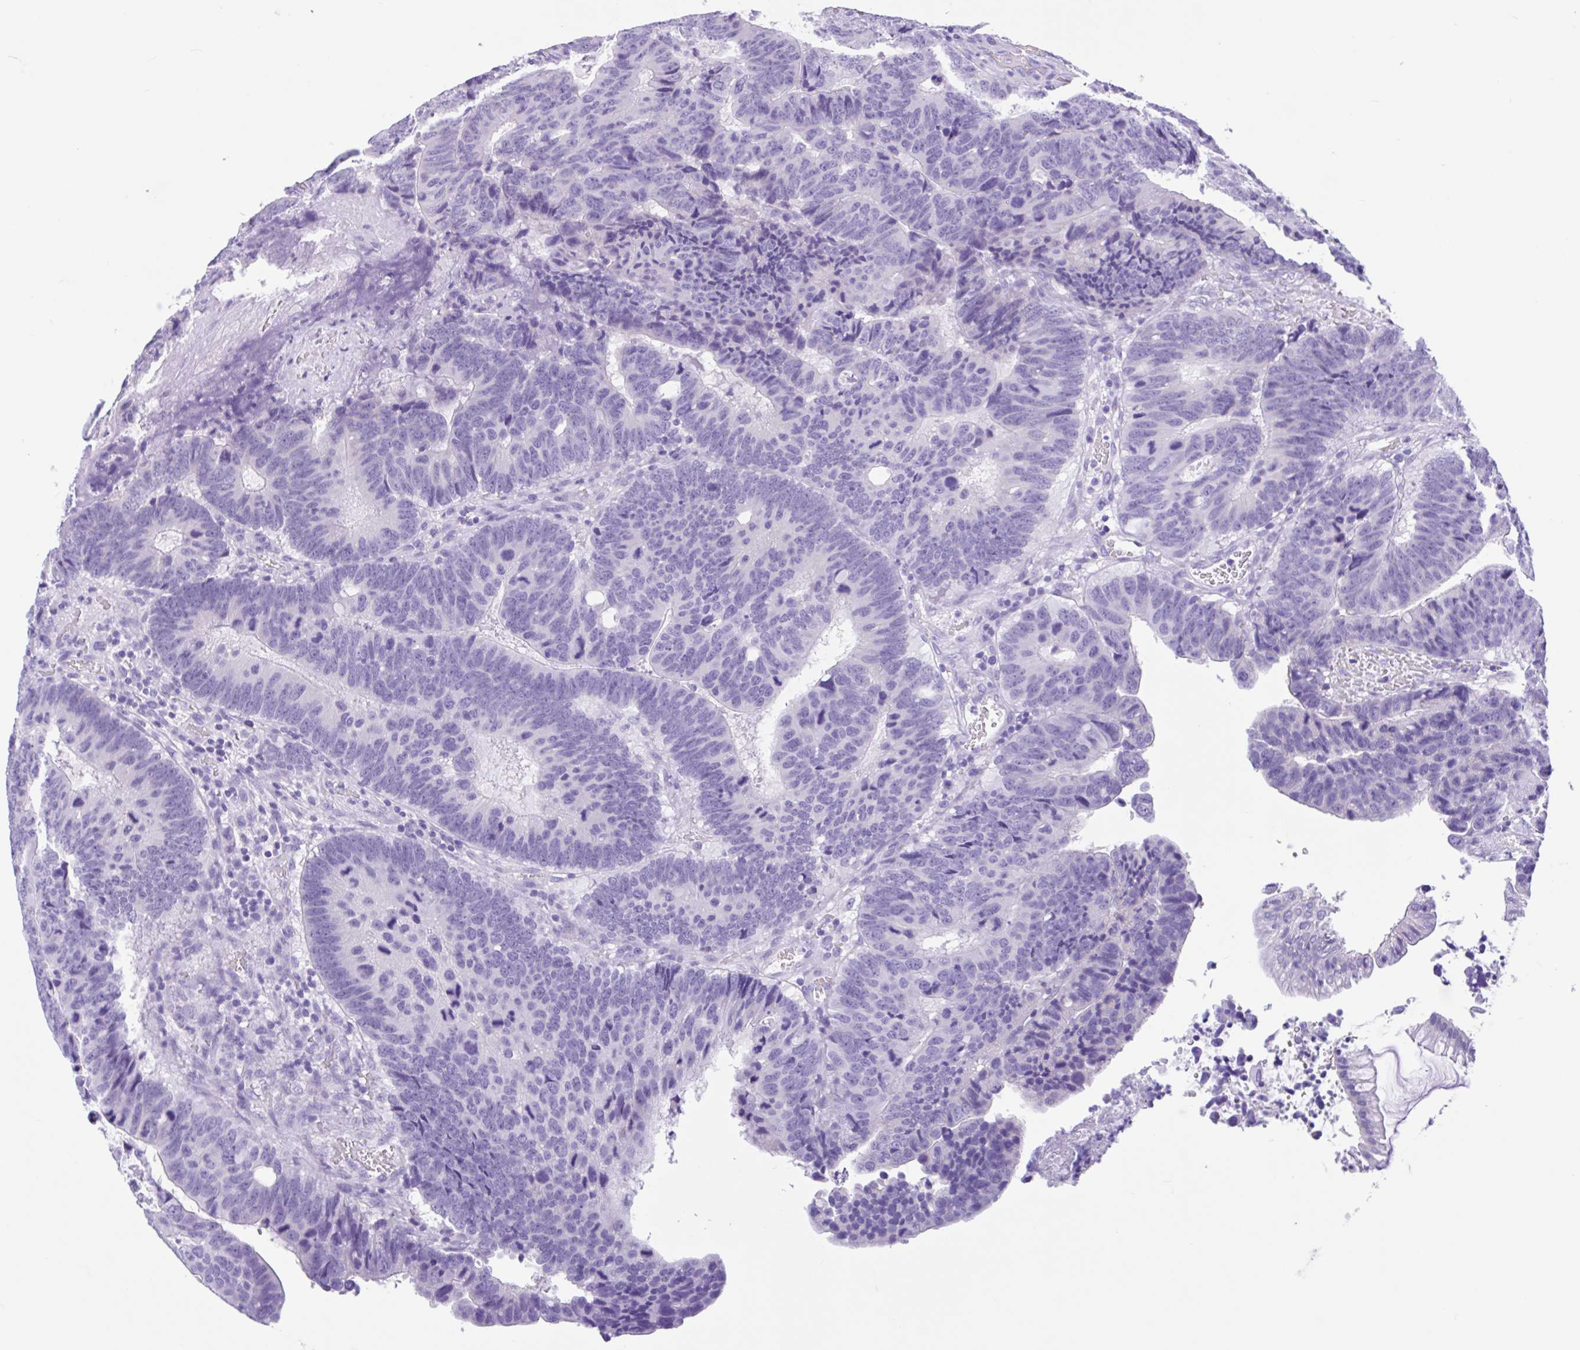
{"staining": {"intensity": "negative", "quantity": "none", "location": "none"}, "tissue": "colorectal cancer", "cell_type": "Tumor cells", "image_type": "cancer", "snomed": [{"axis": "morphology", "description": "Adenocarcinoma, NOS"}, {"axis": "topography", "description": "Colon"}], "caption": "Tumor cells are negative for brown protein staining in colorectal cancer (adenocarcinoma). (DAB IHC with hematoxylin counter stain).", "gene": "OR4N4", "patient": {"sex": "male", "age": 62}}